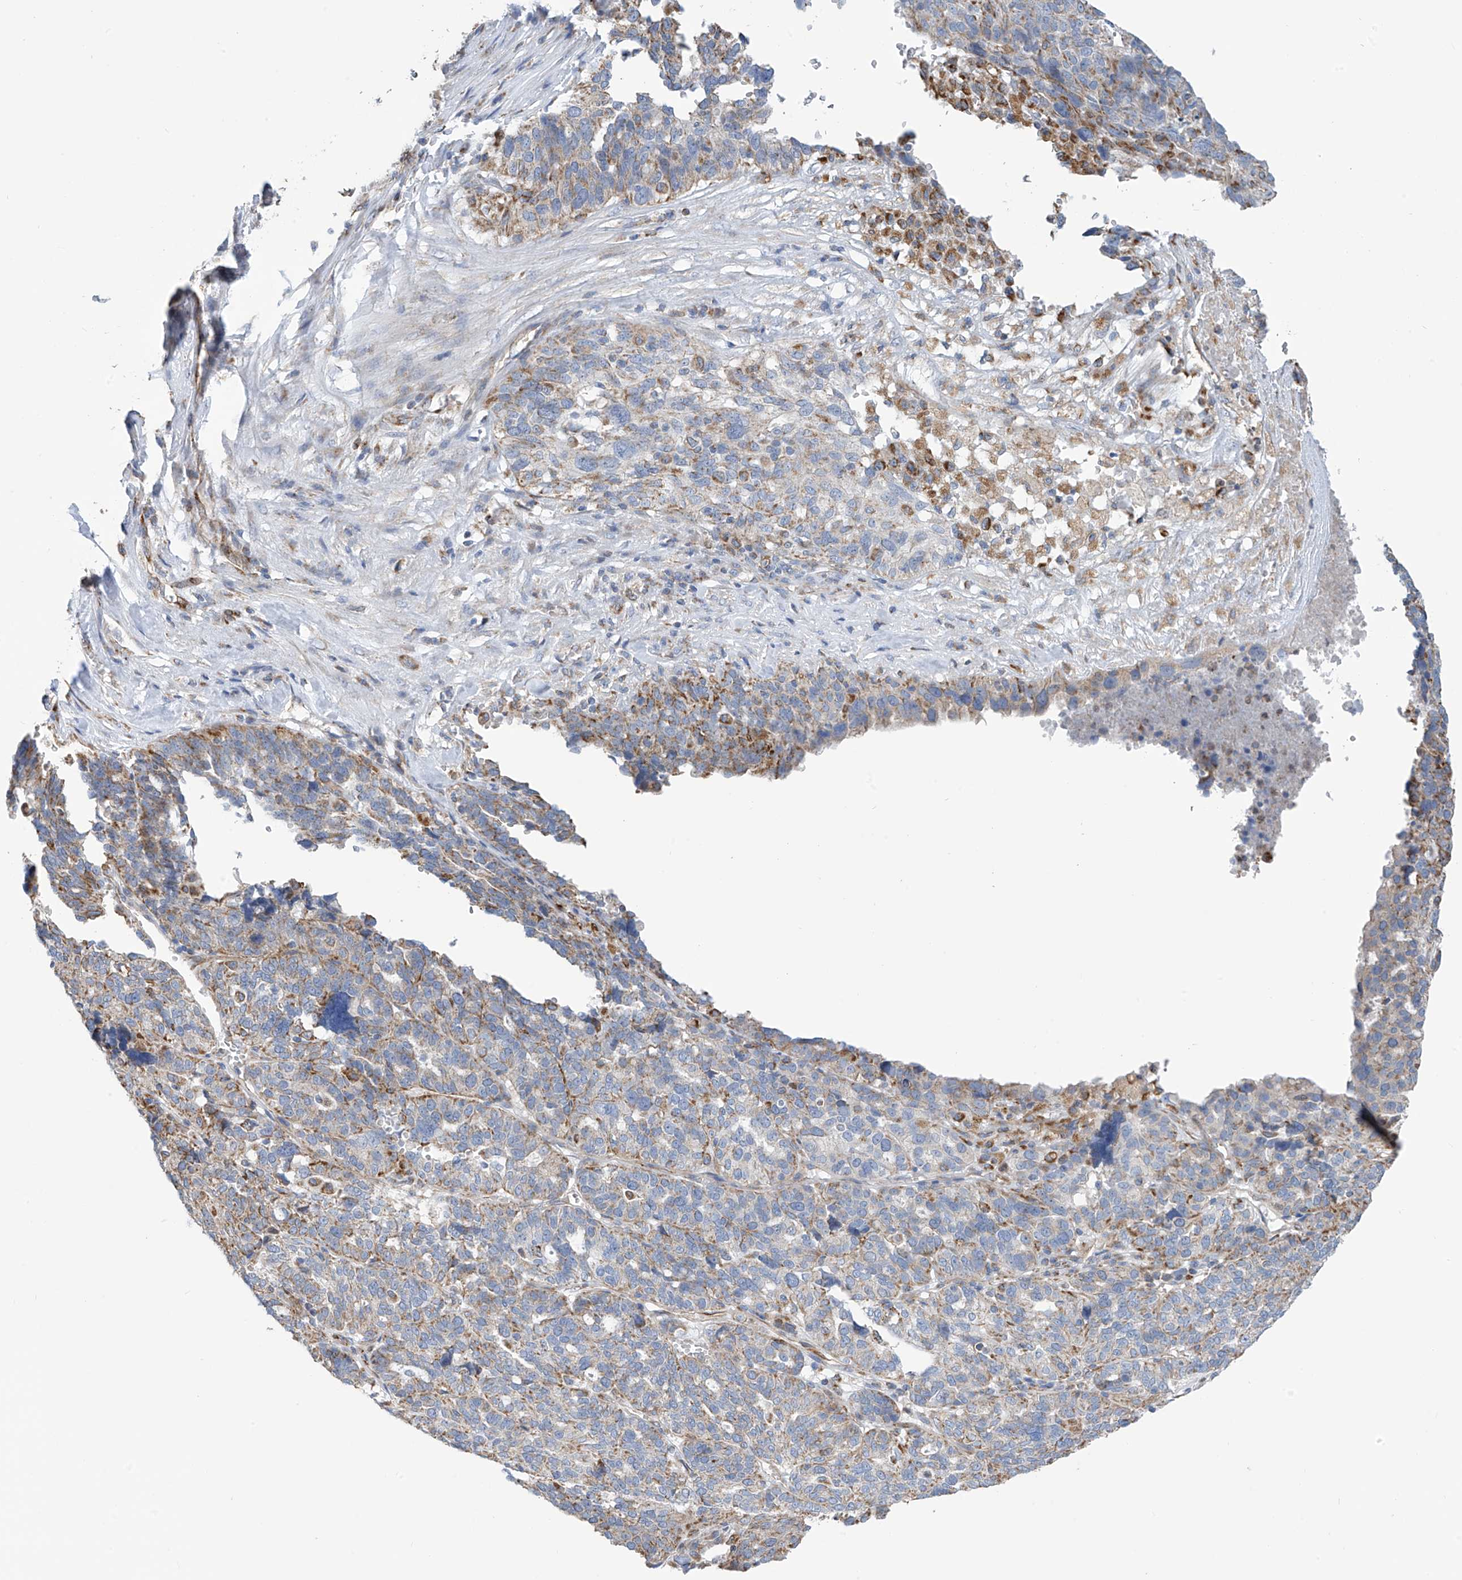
{"staining": {"intensity": "moderate", "quantity": "<25%", "location": "cytoplasmic/membranous"}, "tissue": "ovarian cancer", "cell_type": "Tumor cells", "image_type": "cancer", "snomed": [{"axis": "morphology", "description": "Cystadenocarcinoma, serous, NOS"}, {"axis": "topography", "description": "Ovary"}], "caption": "A brown stain highlights moderate cytoplasmic/membranous expression of a protein in human ovarian cancer (serous cystadenocarcinoma) tumor cells.", "gene": "EIF5B", "patient": {"sex": "female", "age": 59}}